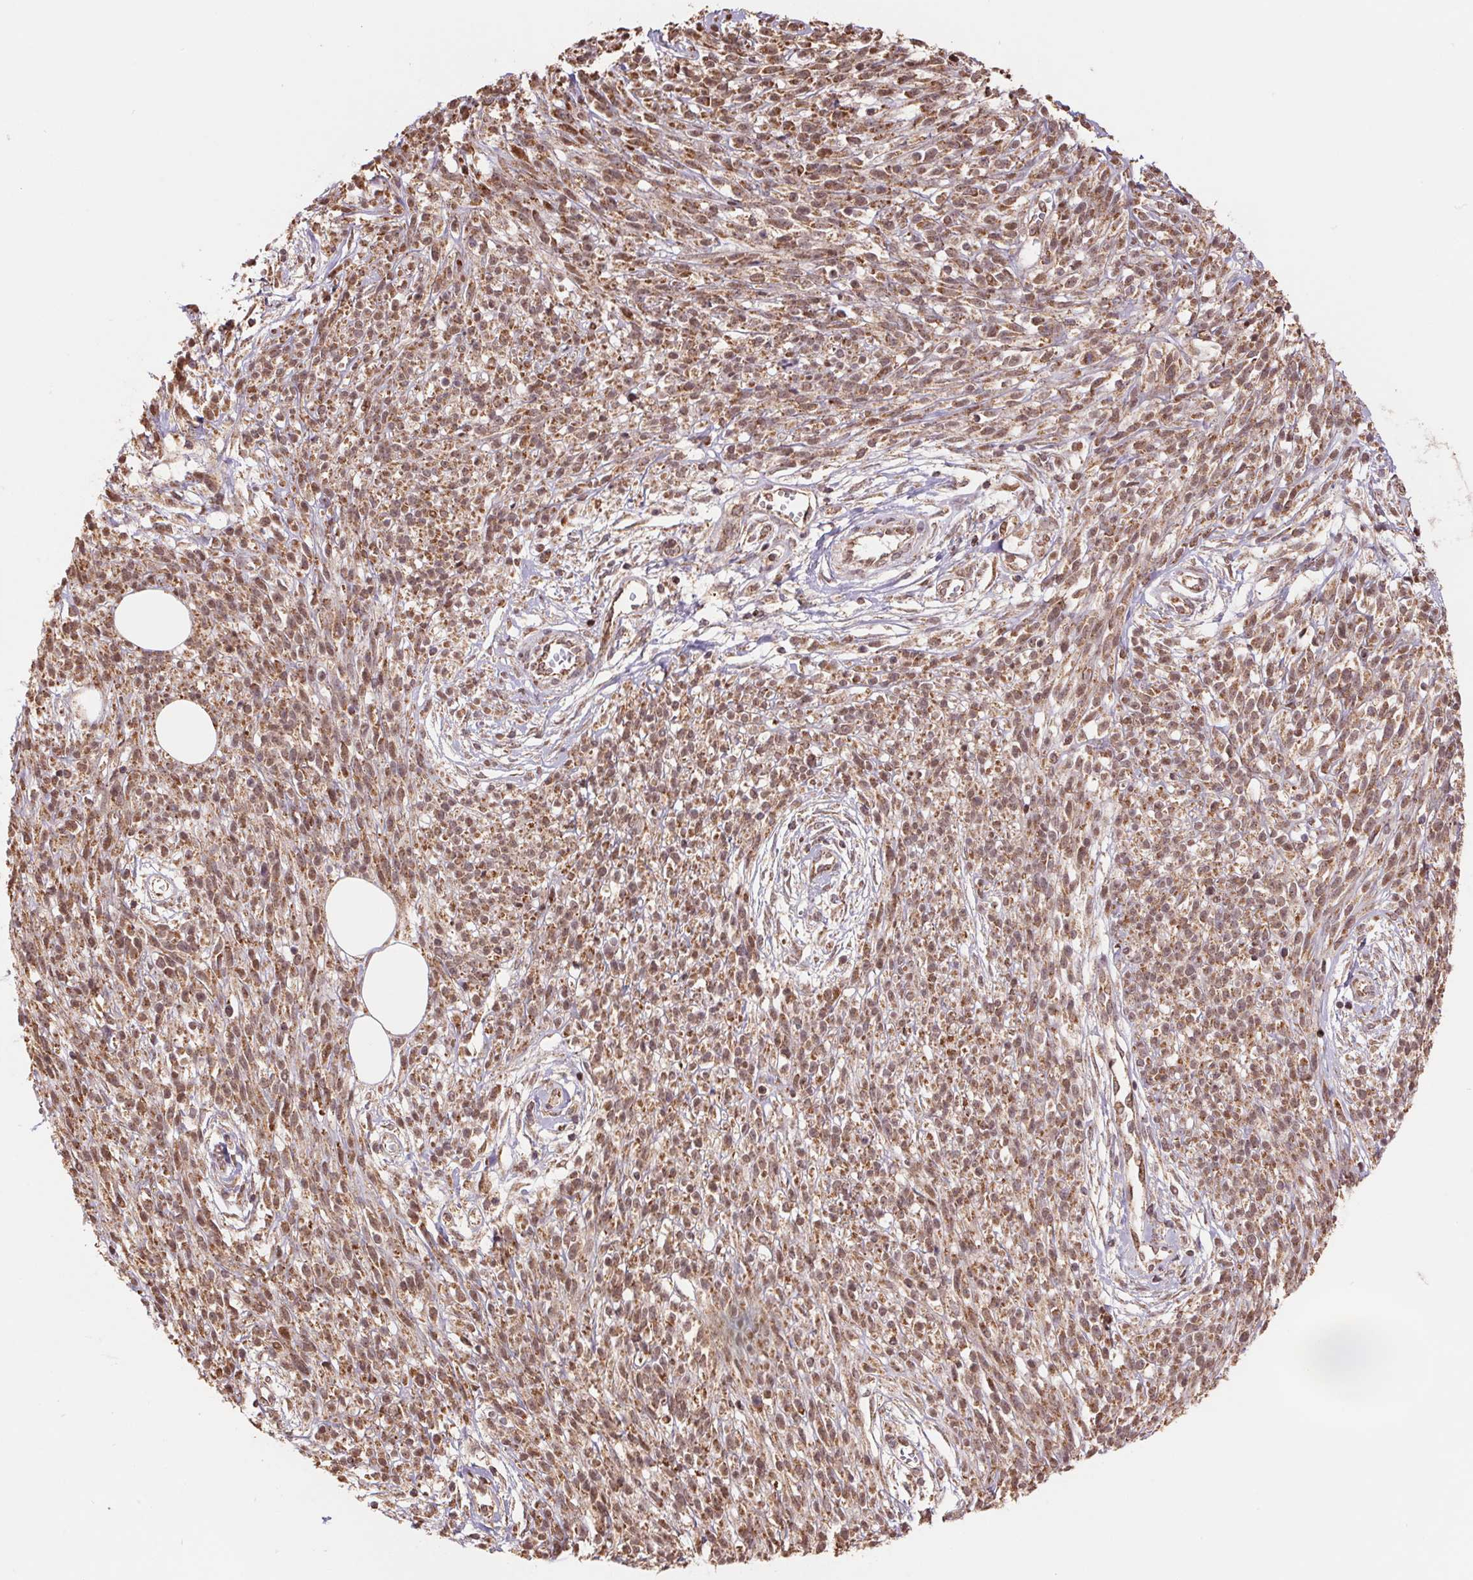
{"staining": {"intensity": "moderate", "quantity": ">75%", "location": "cytoplasmic/membranous,nuclear"}, "tissue": "melanoma", "cell_type": "Tumor cells", "image_type": "cancer", "snomed": [{"axis": "morphology", "description": "Malignant melanoma, NOS"}, {"axis": "topography", "description": "Skin"}, {"axis": "topography", "description": "Skin of trunk"}], "caption": "A medium amount of moderate cytoplasmic/membranous and nuclear expression is identified in about >75% of tumor cells in melanoma tissue. The staining is performed using DAB brown chromogen to label protein expression. The nuclei are counter-stained blue using hematoxylin.", "gene": "PDHA1", "patient": {"sex": "male", "age": 74}}